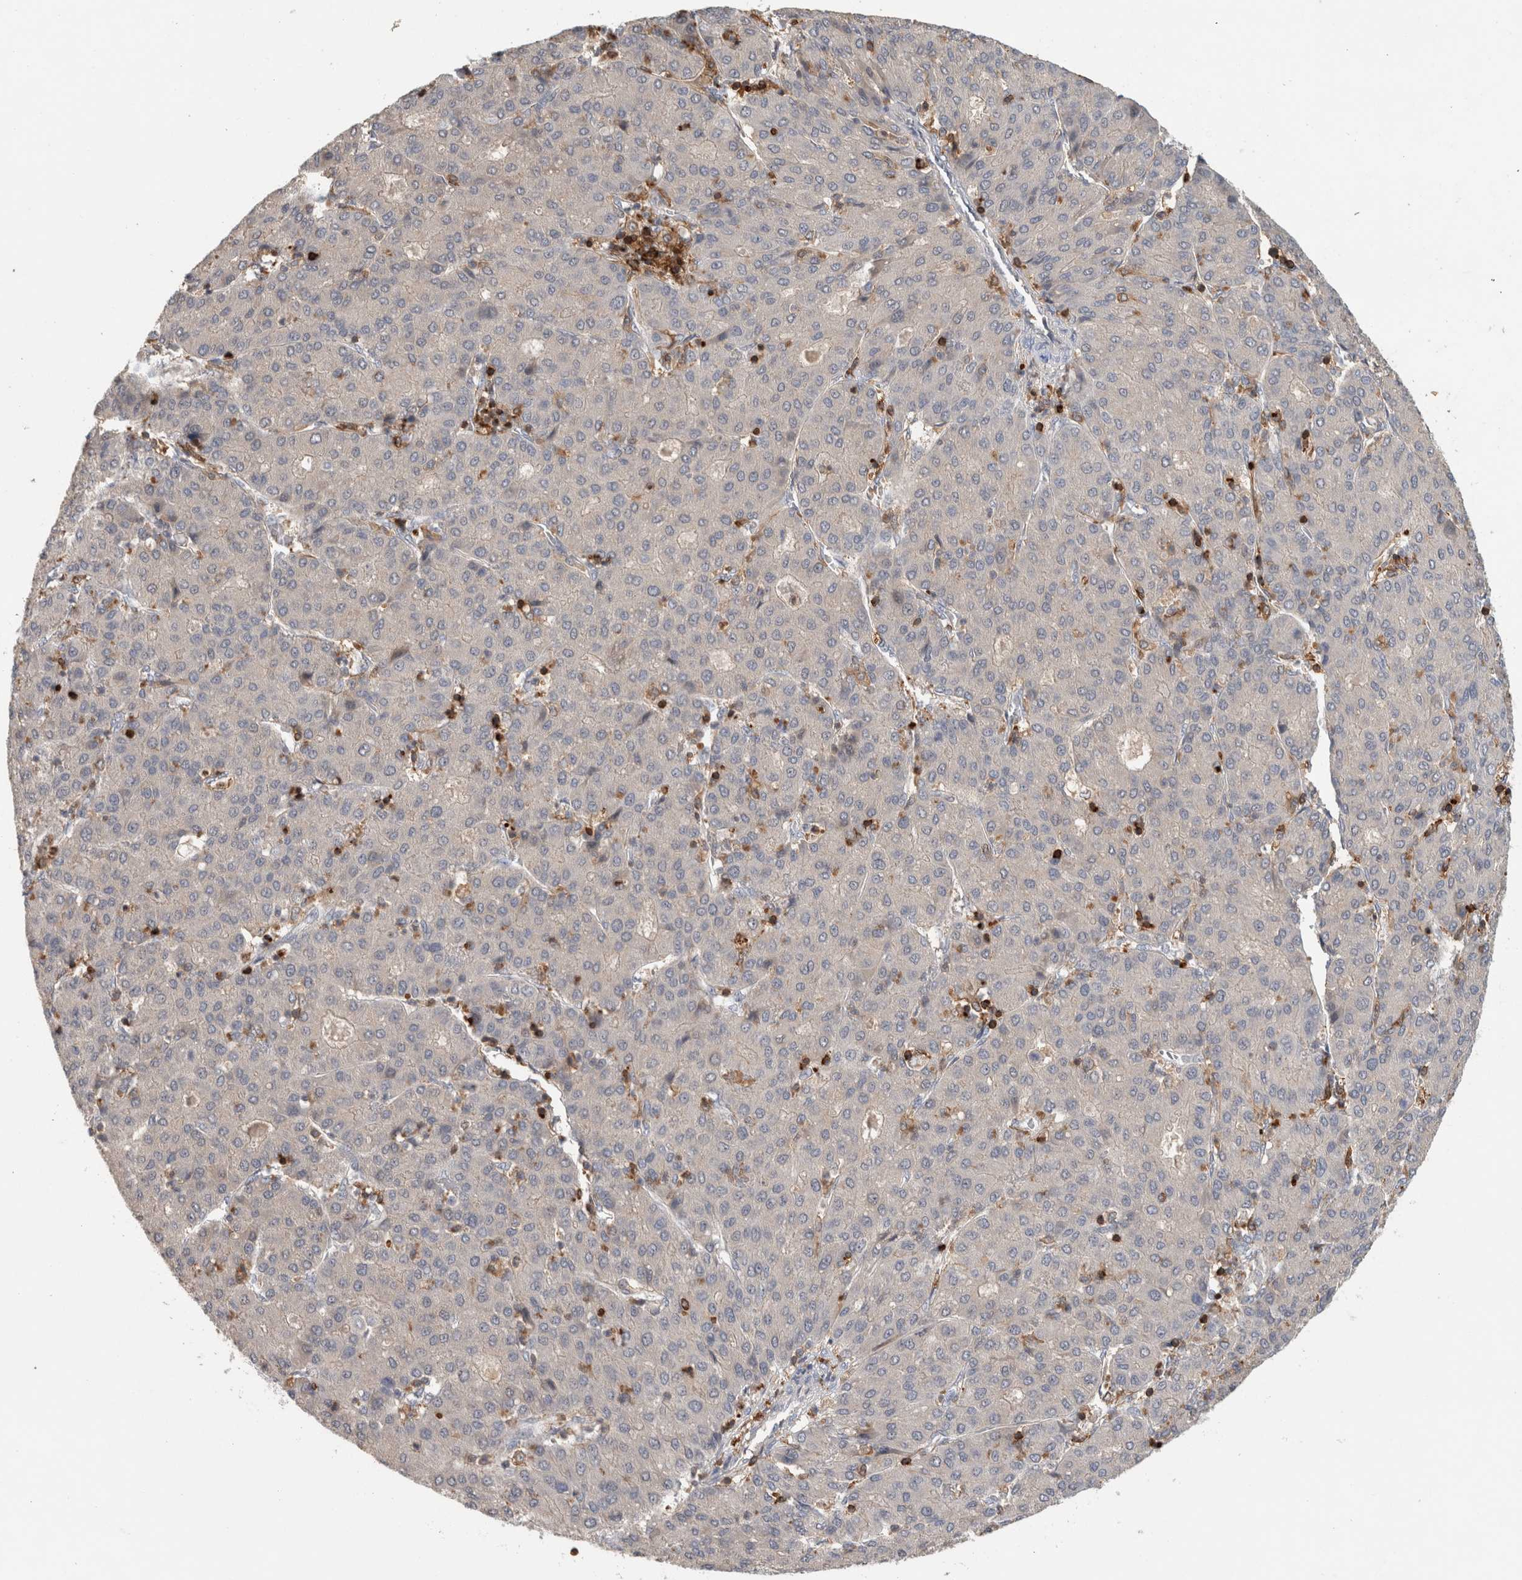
{"staining": {"intensity": "negative", "quantity": "none", "location": "none"}, "tissue": "liver cancer", "cell_type": "Tumor cells", "image_type": "cancer", "snomed": [{"axis": "morphology", "description": "Carcinoma, Hepatocellular, NOS"}, {"axis": "topography", "description": "Liver"}], "caption": "Liver hepatocellular carcinoma stained for a protein using immunohistochemistry (IHC) shows no positivity tumor cells.", "gene": "GFRA2", "patient": {"sex": "male", "age": 65}}